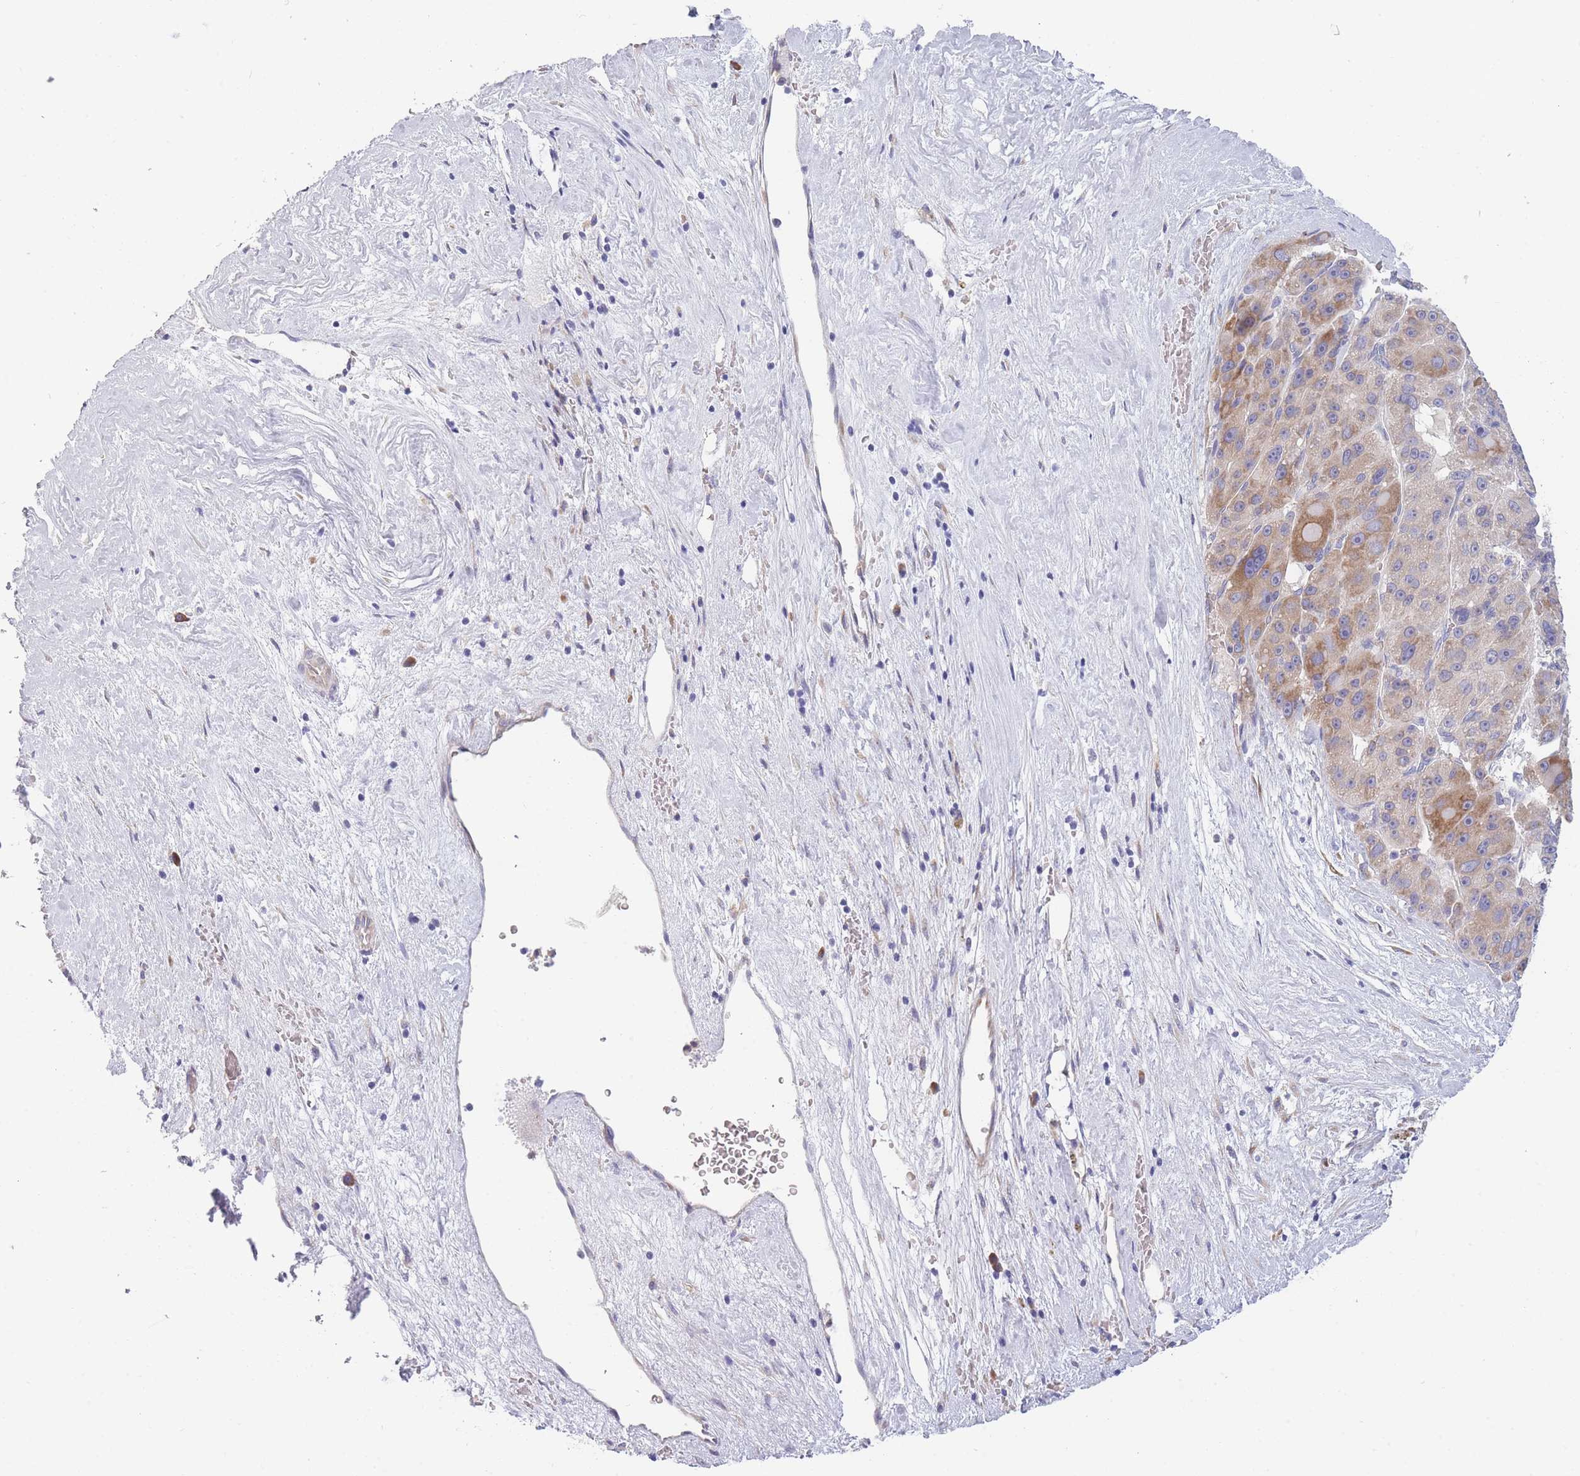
{"staining": {"intensity": "moderate", "quantity": ">75%", "location": "cytoplasmic/membranous"}, "tissue": "liver cancer", "cell_type": "Tumor cells", "image_type": "cancer", "snomed": [{"axis": "morphology", "description": "Carcinoma, Hepatocellular, NOS"}, {"axis": "topography", "description": "Liver"}], "caption": "Immunohistochemical staining of human liver cancer displays medium levels of moderate cytoplasmic/membranous positivity in approximately >75% of tumor cells.", "gene": "NDUFAF6", "patient": {"sex": "male", "age": 76}}